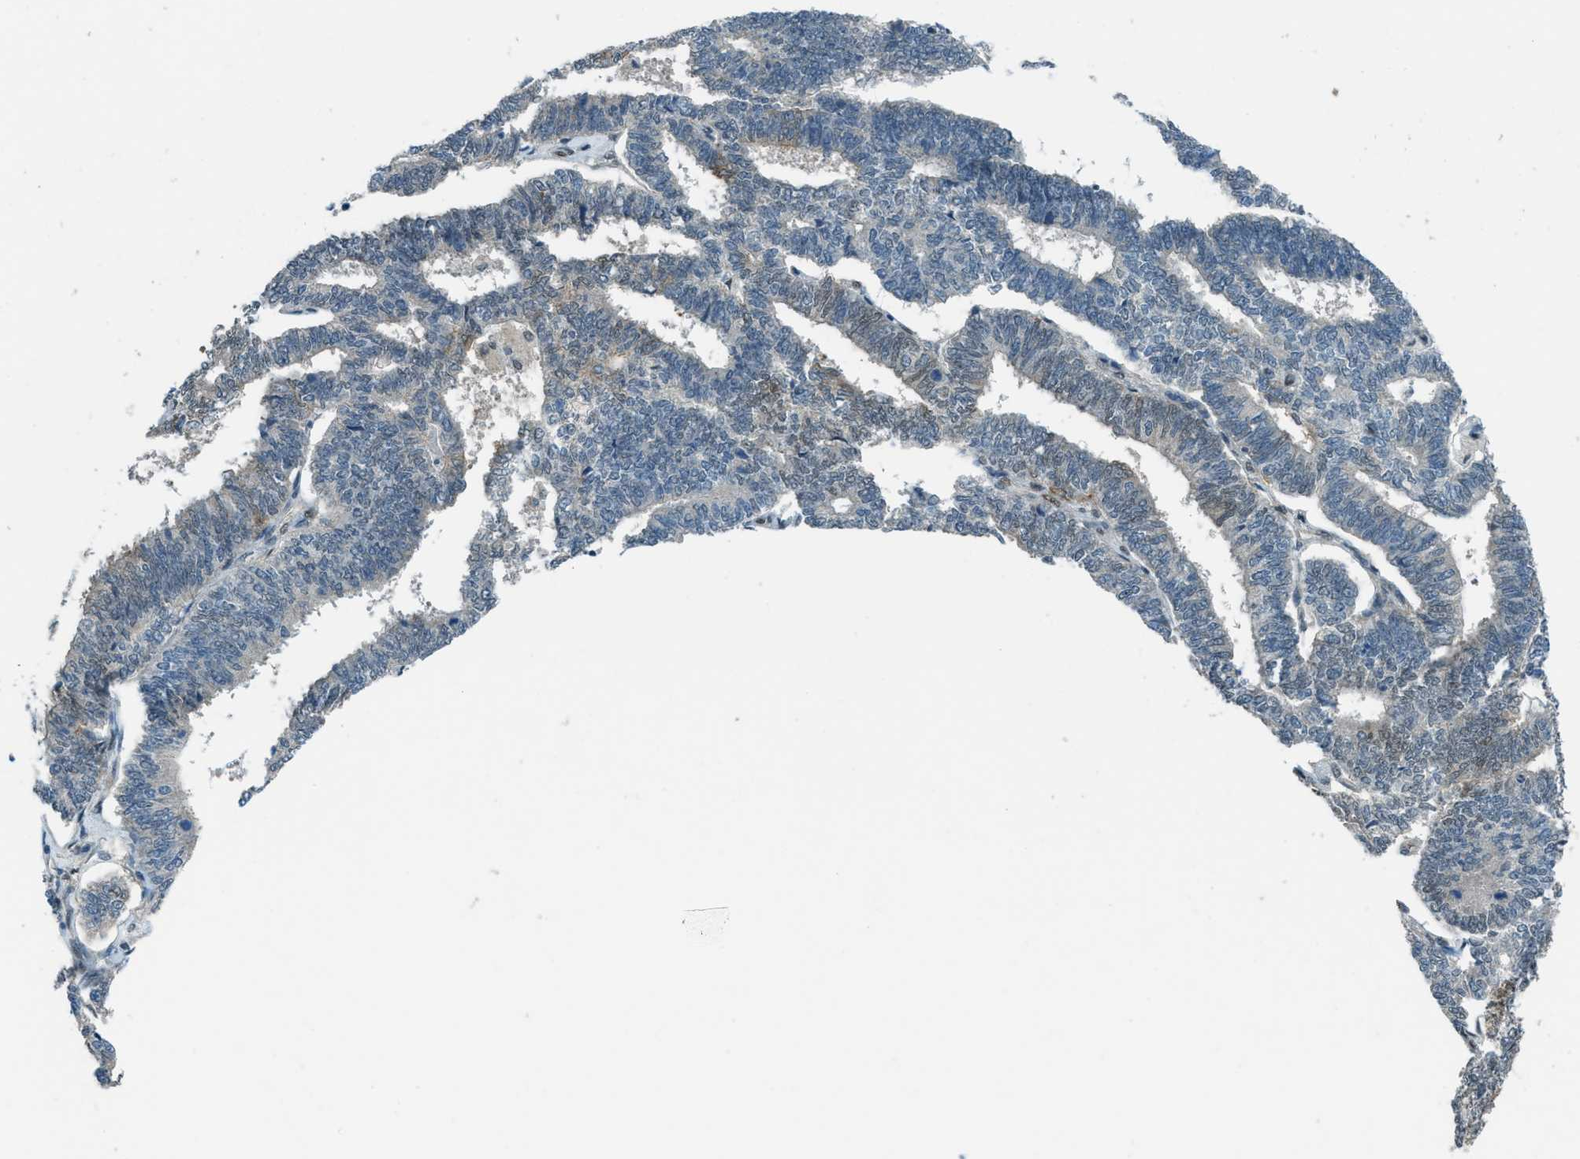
{"staining": {"intensity": "weak", "quantity": "<25%", "location": "cytoplasmic/membranous"}, "tissue": "endometrial cancer", "cell_type": "Tumor cells", "image_type": "cancer", "snomed": [{"axis": "morphology", "description": "Adenocarcinoma, NOS"}, {"axis": "topography", "description": "Endometrium"}], "caption": "Protein analysis of endometrial adenocarcinoma displays no significant staining in tumor cells.", "gene": "NPEPL1", "patient": {"sex": "female", "age": 70}}